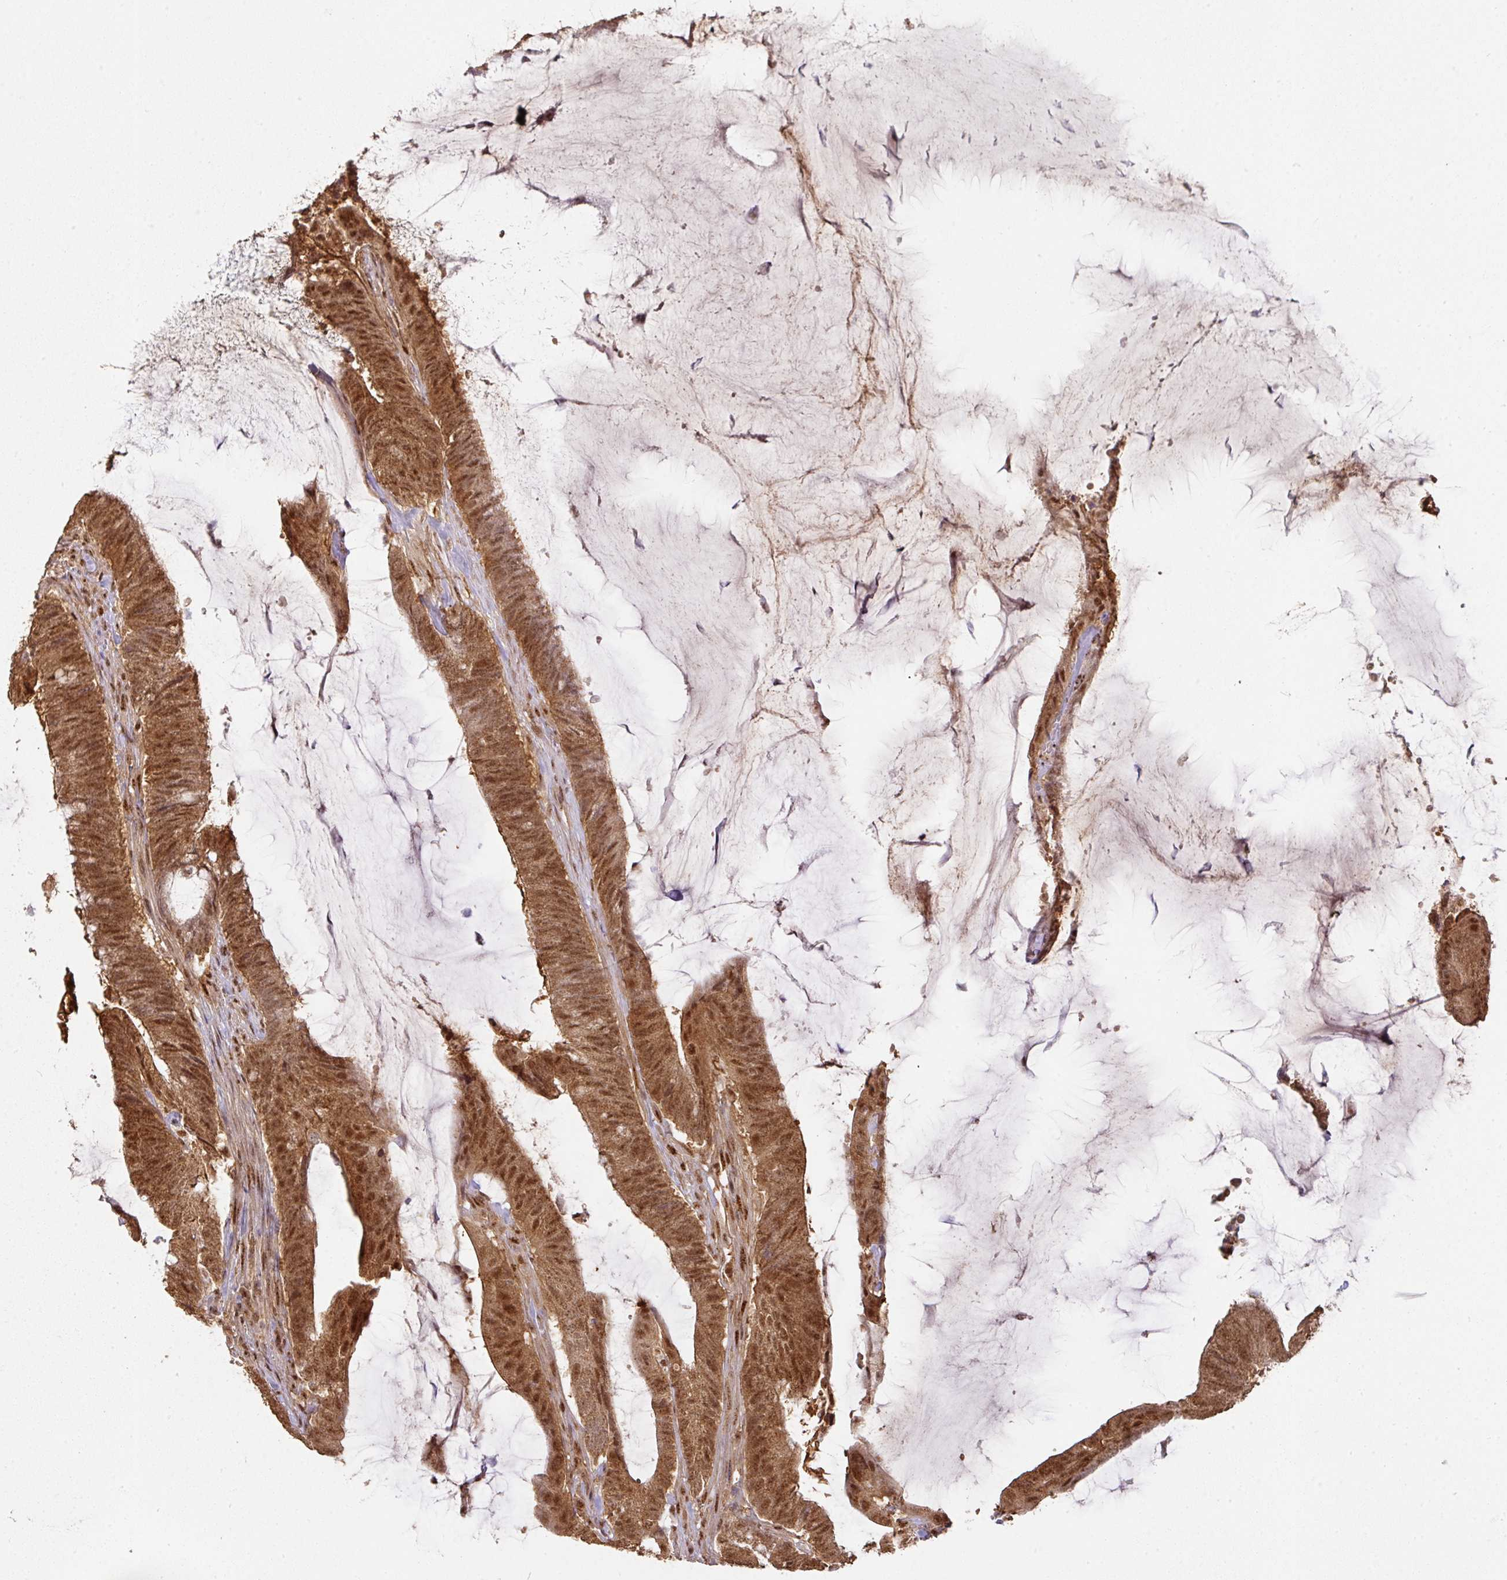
{"staining": {"intensity": "strong", "quantity": ">75%", "location": "cytoplasmic/membranous,nuclear"}, "tissue": "colorectal cancer", "cell_type": "Tumor cells", "image_type": "cancer", "snomed": [{"axis": "morphology", "description": "Adenocarcinoma, NOS"}, {"axis": "topography", "description": "Colon"}], "caption": "The photomicrograph reveals staining of colorectal adenocarcinoma, revealing strong cytoplasmic/membranous and nuclear protein positivity (brown color) within tumor cells. (DAB (3,3'-diaminobenzidine) IHC, brown staining for protein, blue staining for nuclei).", "gene": "RANBP9", "patient": {"sex": "female", "age": 43}}